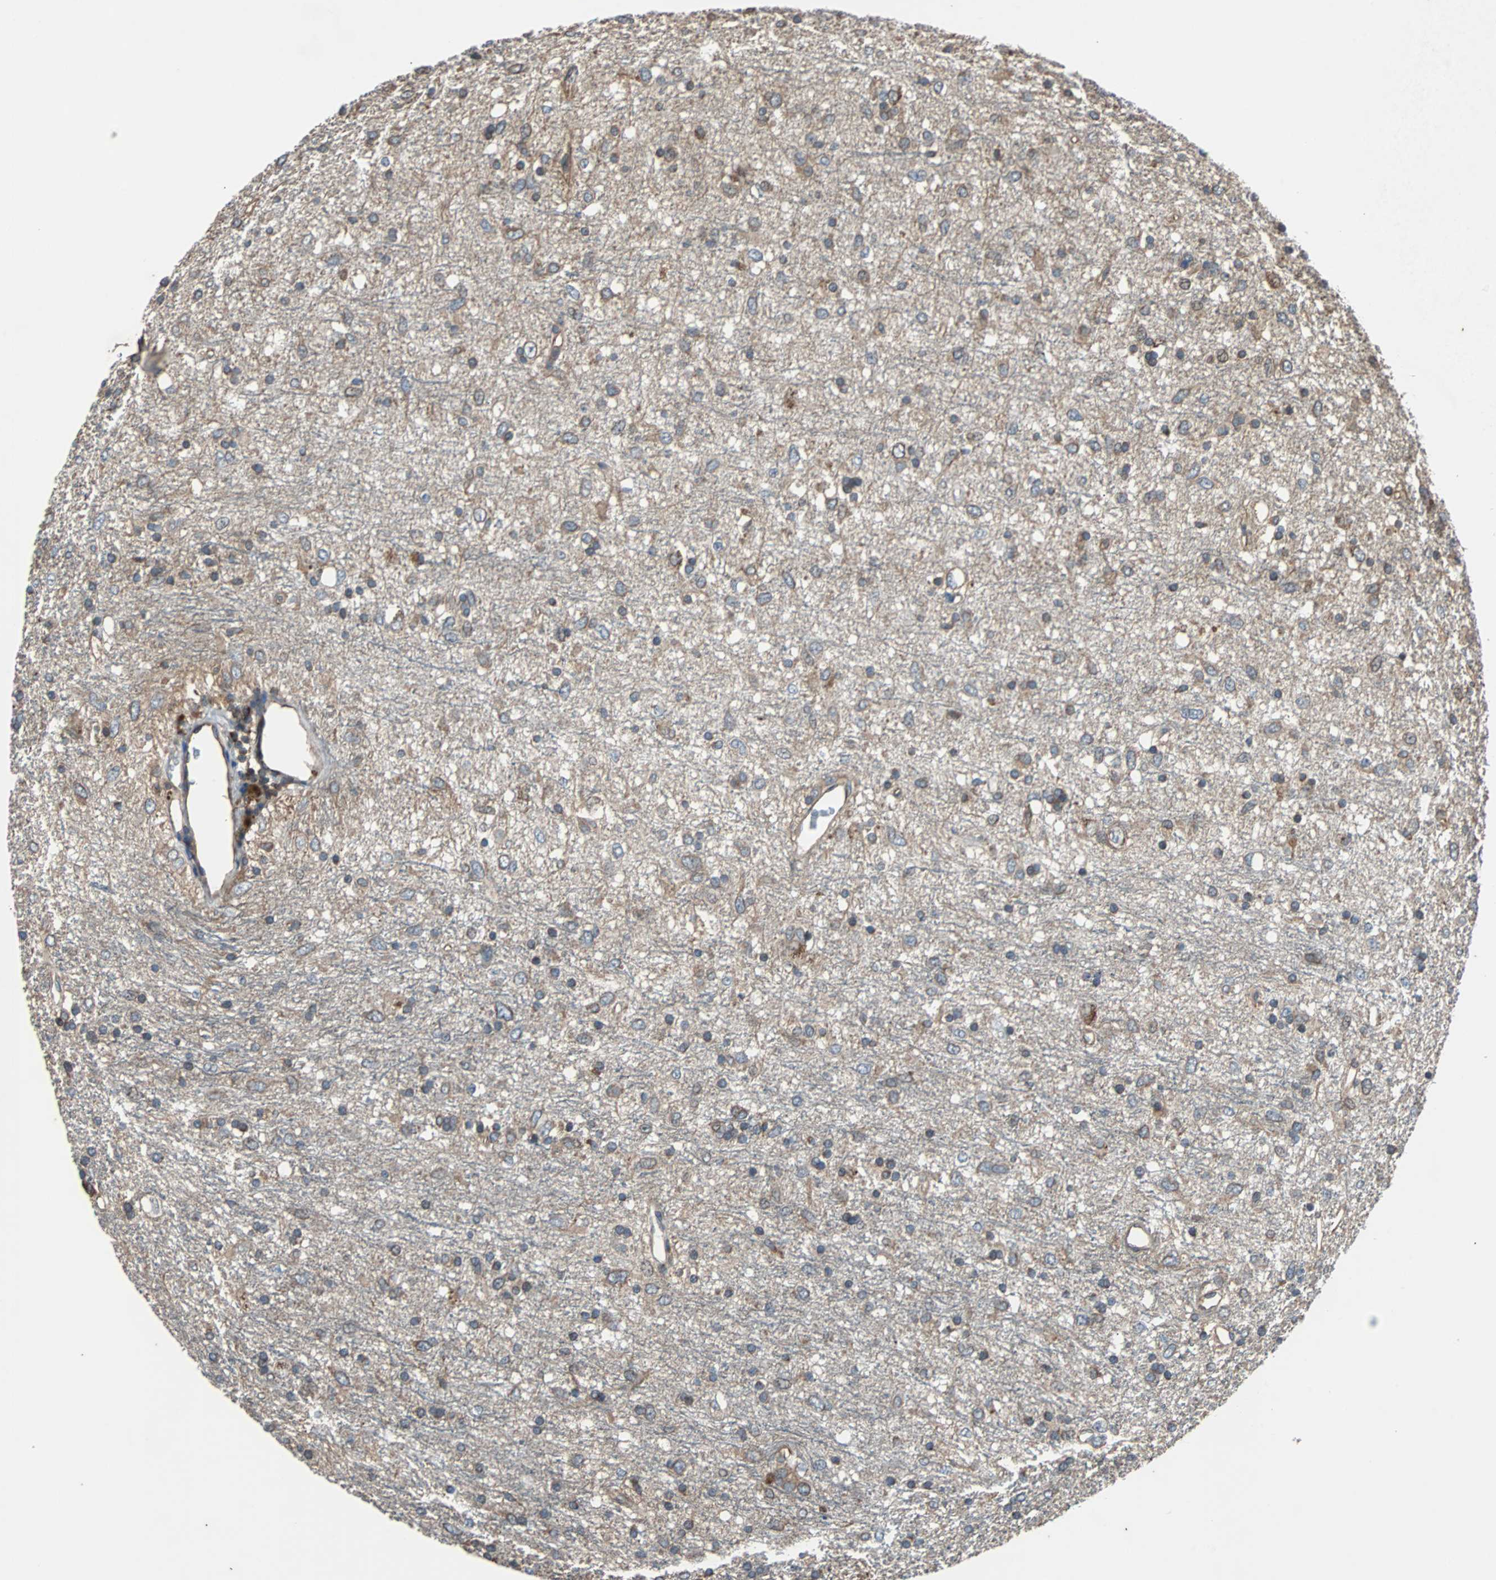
{"staining": {"intensity": "moderate", "quantity": "25%-75%", "location": "cytoplasmic/membranous"}, "tissue": "glioma", "cell_type": "Tumor cells", "image_type": "cancer", "snomed": [{"axis": "morphology", "description": "Glioma, malignant, Low grade"}, {"axis": "topography", "description": "Brain"}], "caption": "Immunohistochemistry staining of glioma, which reveals medium levels of moderate cytoplasmic/membranous staining in about 25%-75% of tumor cells indicating moderate cytoplasmic/membranous protein expression. The staining was performed using DAB (3,3'-diaminobenzidine) (brown) for protein detection and nuclei were counterstained in hematoxylin (blue).", "gene": "ACTR3", "patient": {"sex": "male", "age": 77}}